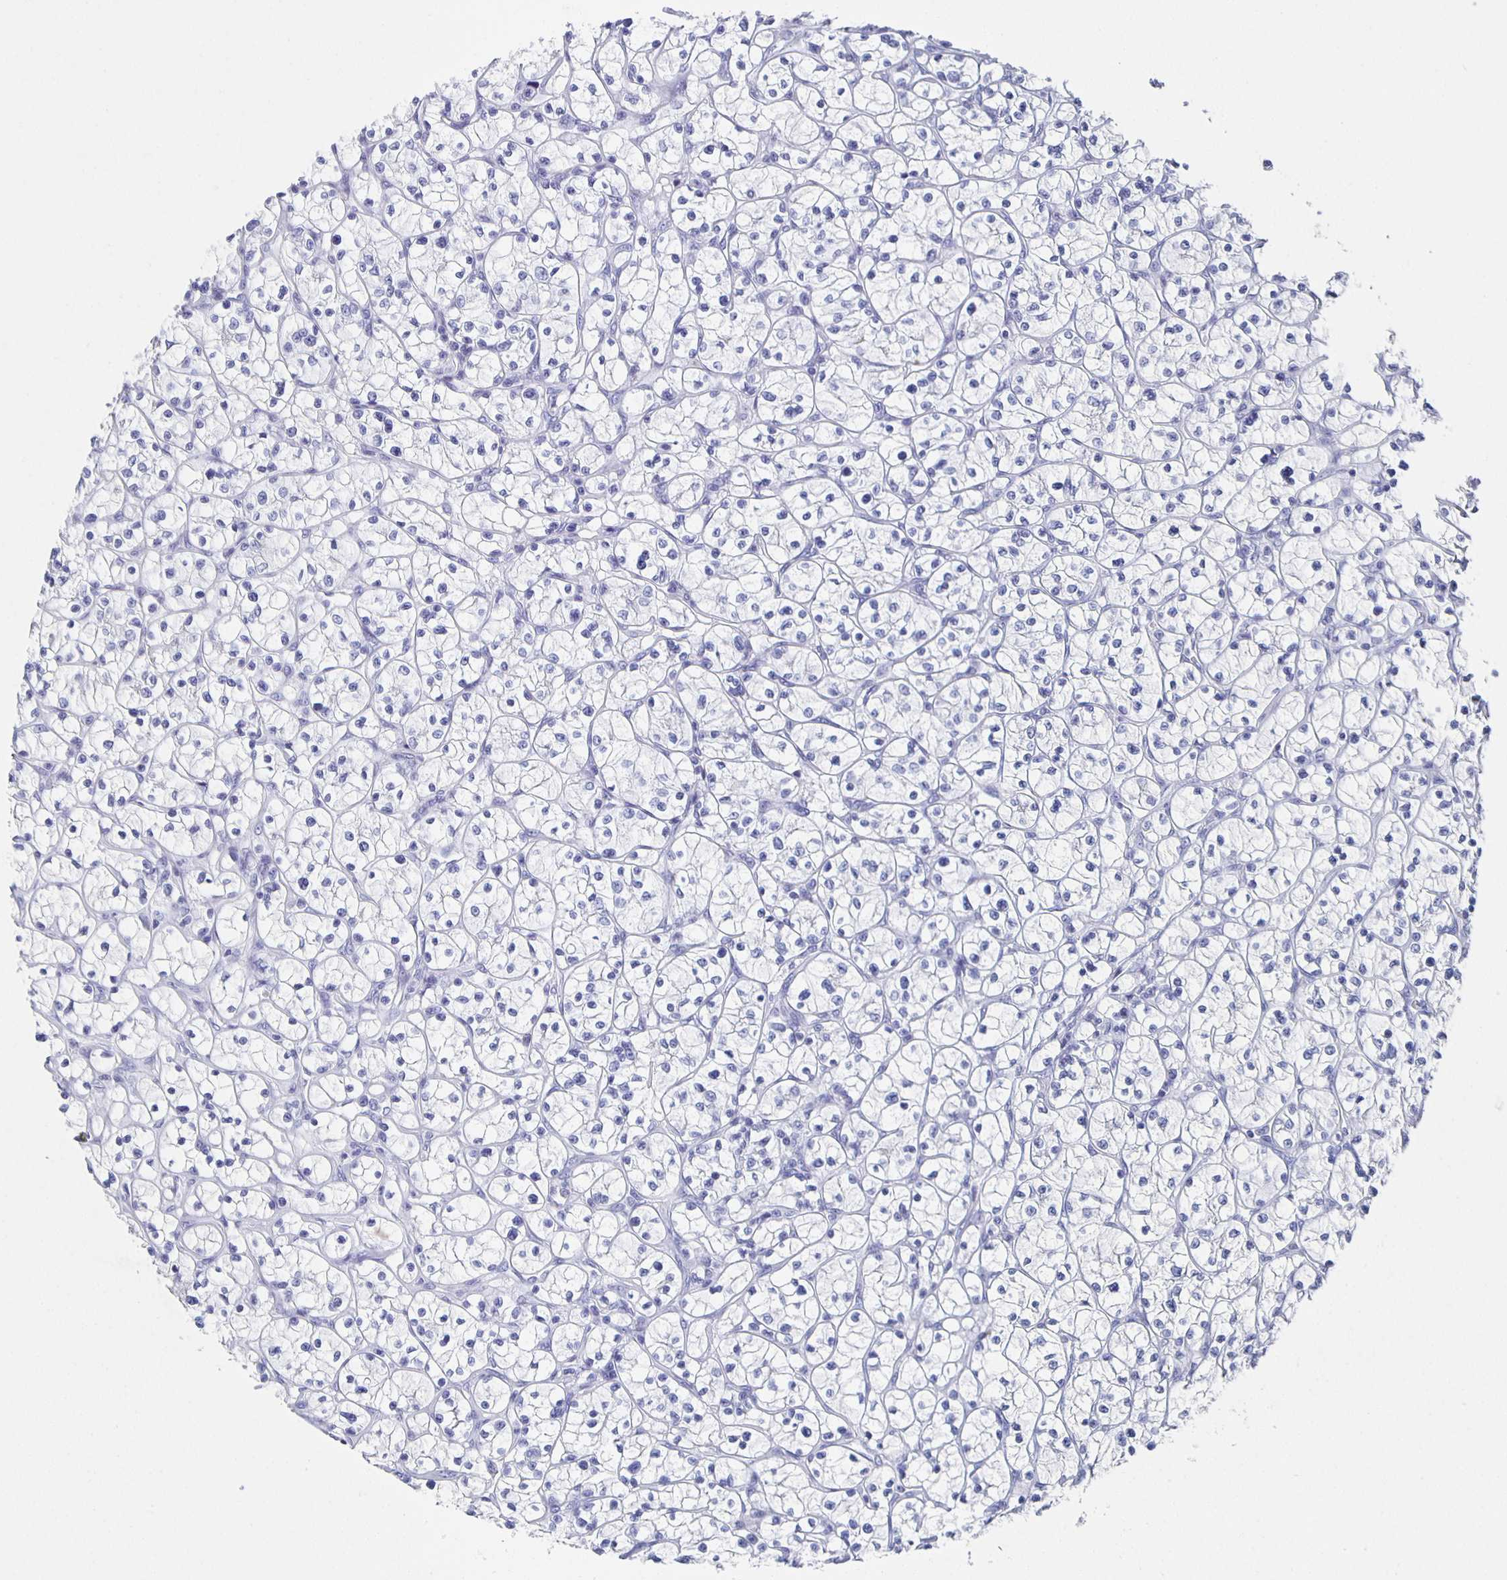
{"staining": {"intensity": "negative", "quantity": "none", "location": "none"}, "tissue": "renal cancer", "cell_type": "Tumor cells", "image_type": "cancer", "snomed": [{"axis": "morphology", "description": "Adenocarcinoma, NOS"}, {"axis": "topography", "description": "Kidney"}], "caption": "IHC histopathology image of neoplastic tissue: human adenocarcinoma (renal) stained with DAB (3,3'-diaminobenzidine) exhibits no significant protein positivity in tumor cells.", "gene": "SLC34A2", "patient": {"sex": "female", "age": 64}}